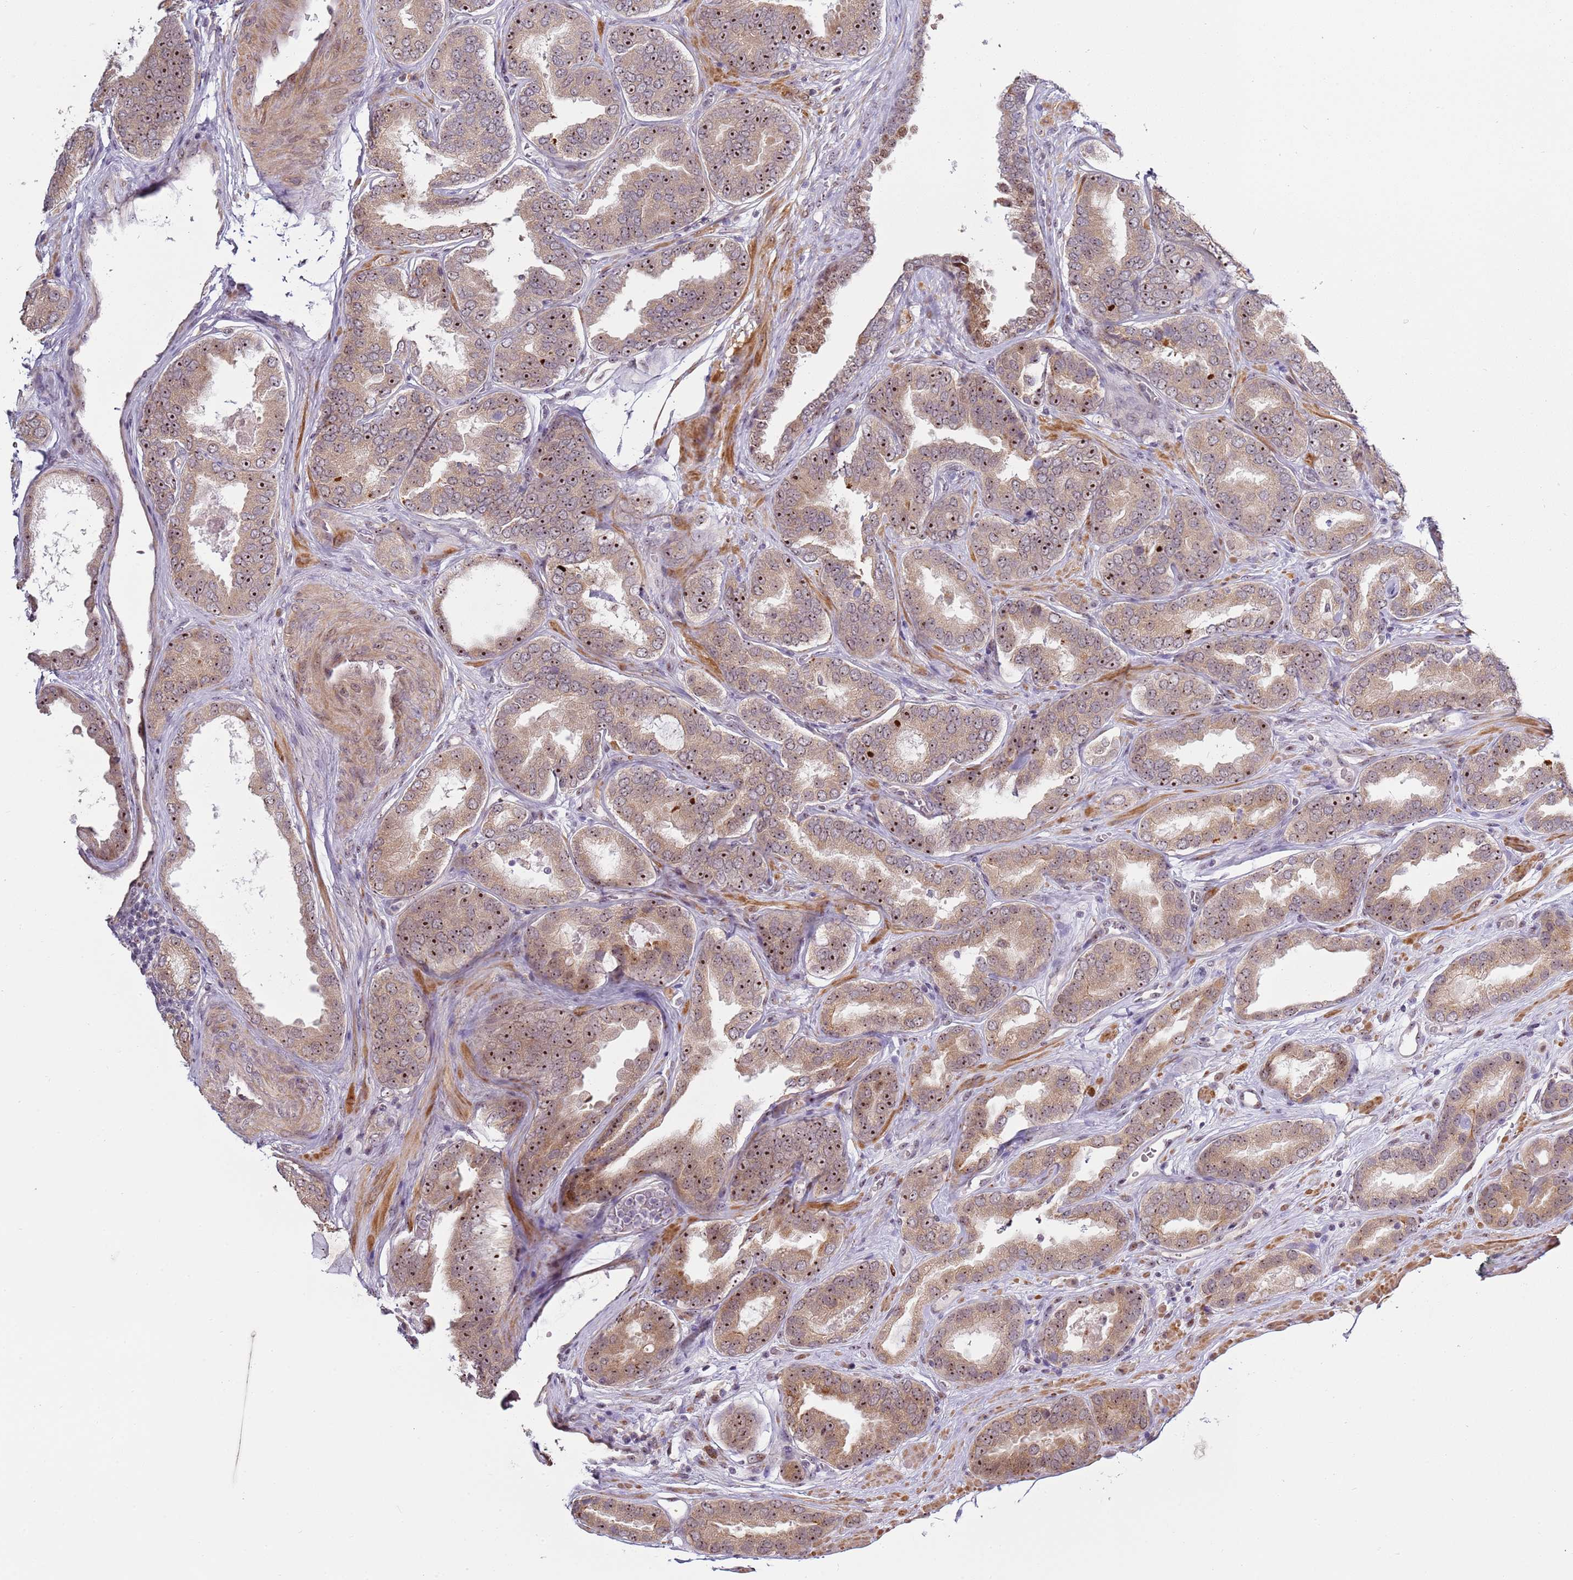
{"staining": {"intensity": "moderate", "quantity": ">75%", "location": "cytoplasmic/membranous,nuclear"}, "tissue": "prostate cancer", "cell_type": "Tumor cells", "image_type": "cancer", "snomed": [{"axis": "morphology", "description": "Adenocarcinoma, High grade"}, {"axis": "topography", "description": "Prostate"}], "caption": "Immunohistochemical staining of prostate cancer (adenocarcinoma (high-grade)) displays medium levels of moderate cytoplasmic/membranous and nuclear protein positivity in about >75% of tumor cells. The staining was performed using DAB (3,3'-diaminobenzidine), with brown indicating positive protein expression. Nuclei are stained blue with hematoxylin.", "gene": "UCMA", "patient": {"sex": "male", "age": 72}}